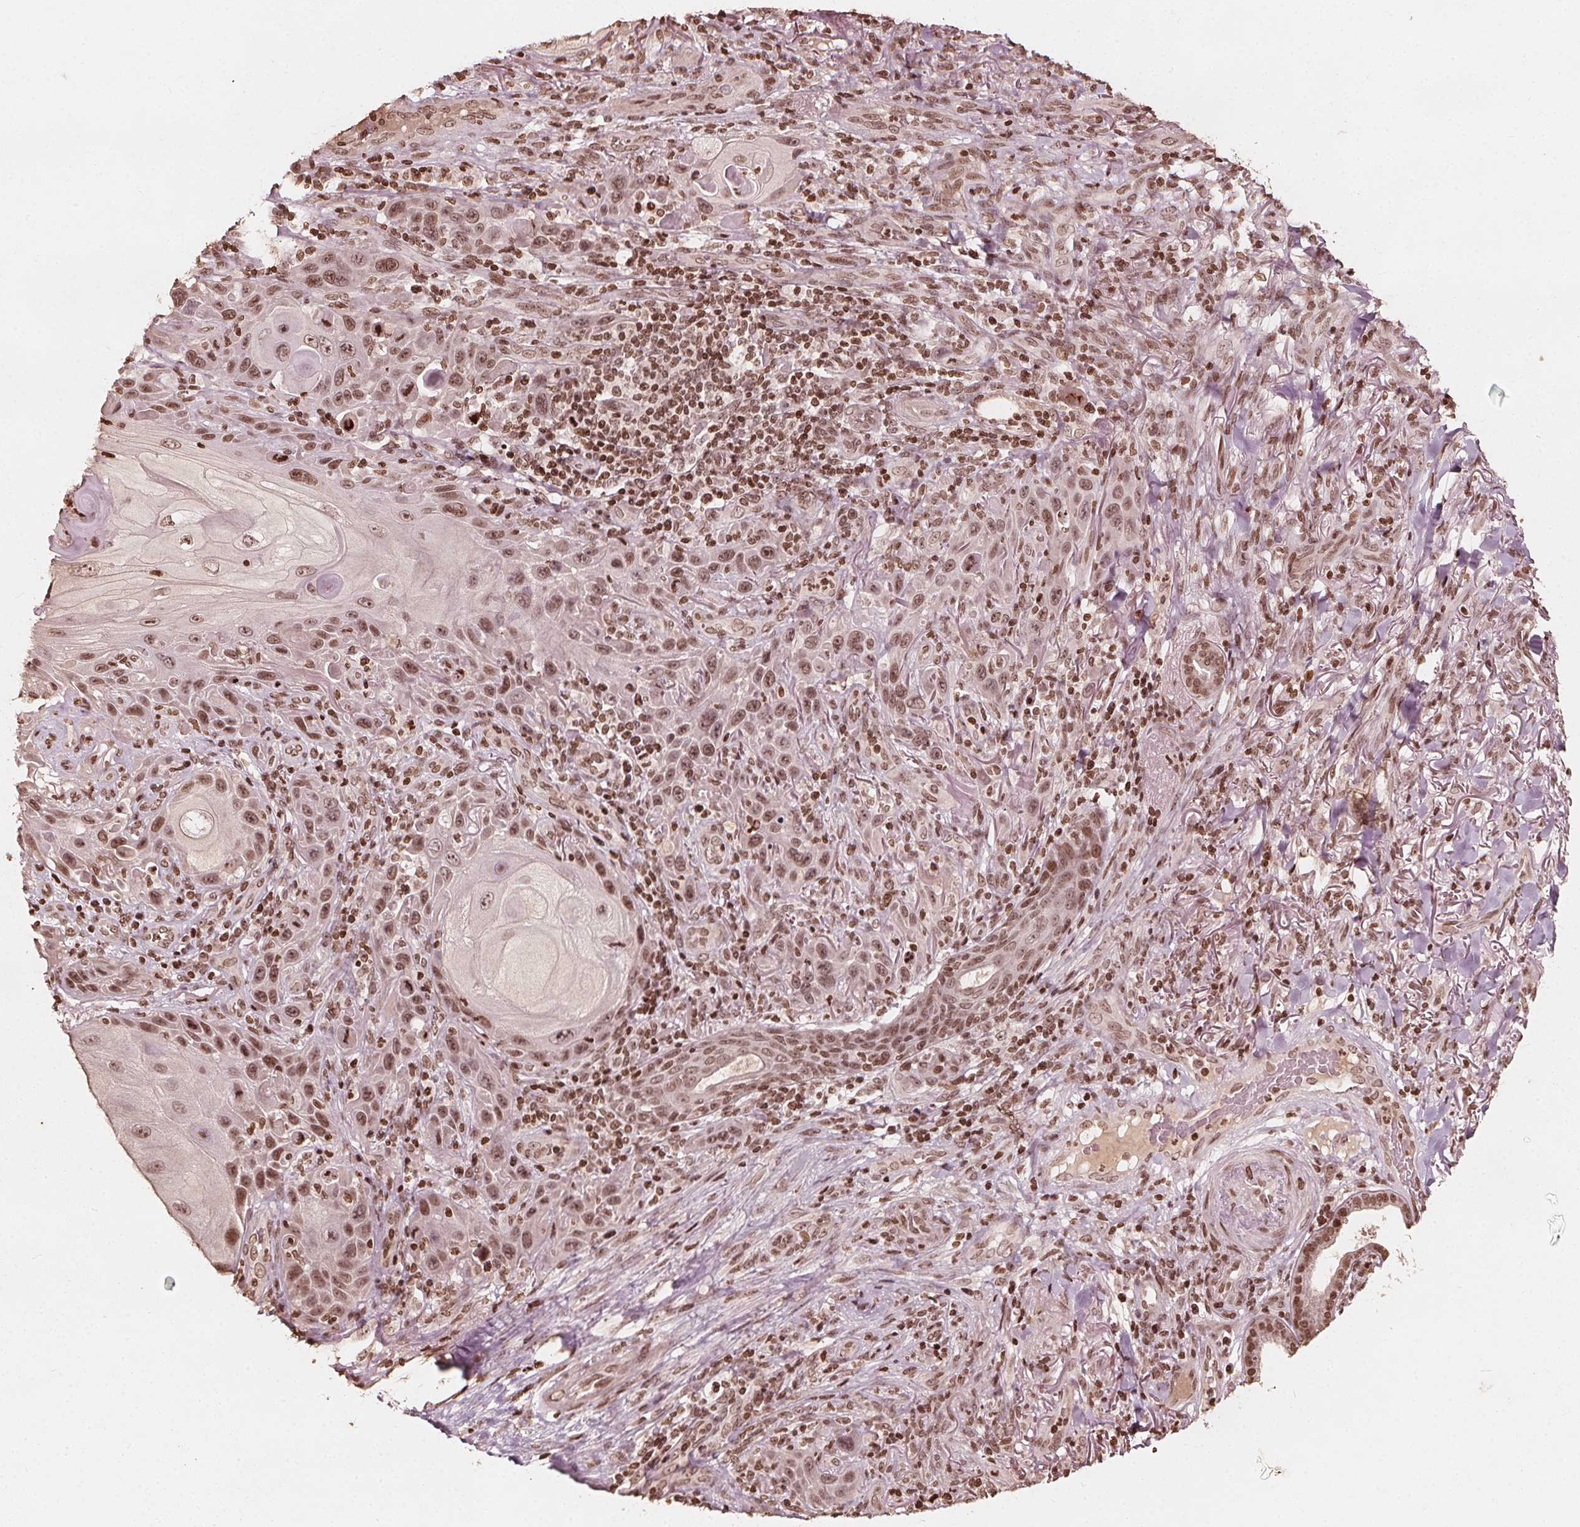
{"staining": {"intensity": "moderate", "quantity": ">75%", "location": "nuclear"}, "tissue": "skin cancer", "cell_type": "Tumor cells", "image_type": "cancer", "snomed": [{"axis": "morphology", "description": "Squamous cell carcinoma, NOS"}, {"axis": "topography", "description": "Skin"}], "caption": "The immunohistochemical stain shows moderate nuclear staining in tumor cells of squamous cell carcinoma (skin) tissue.", "gene": "H3C14", "patient": {"sex": "female", "age": 94}}